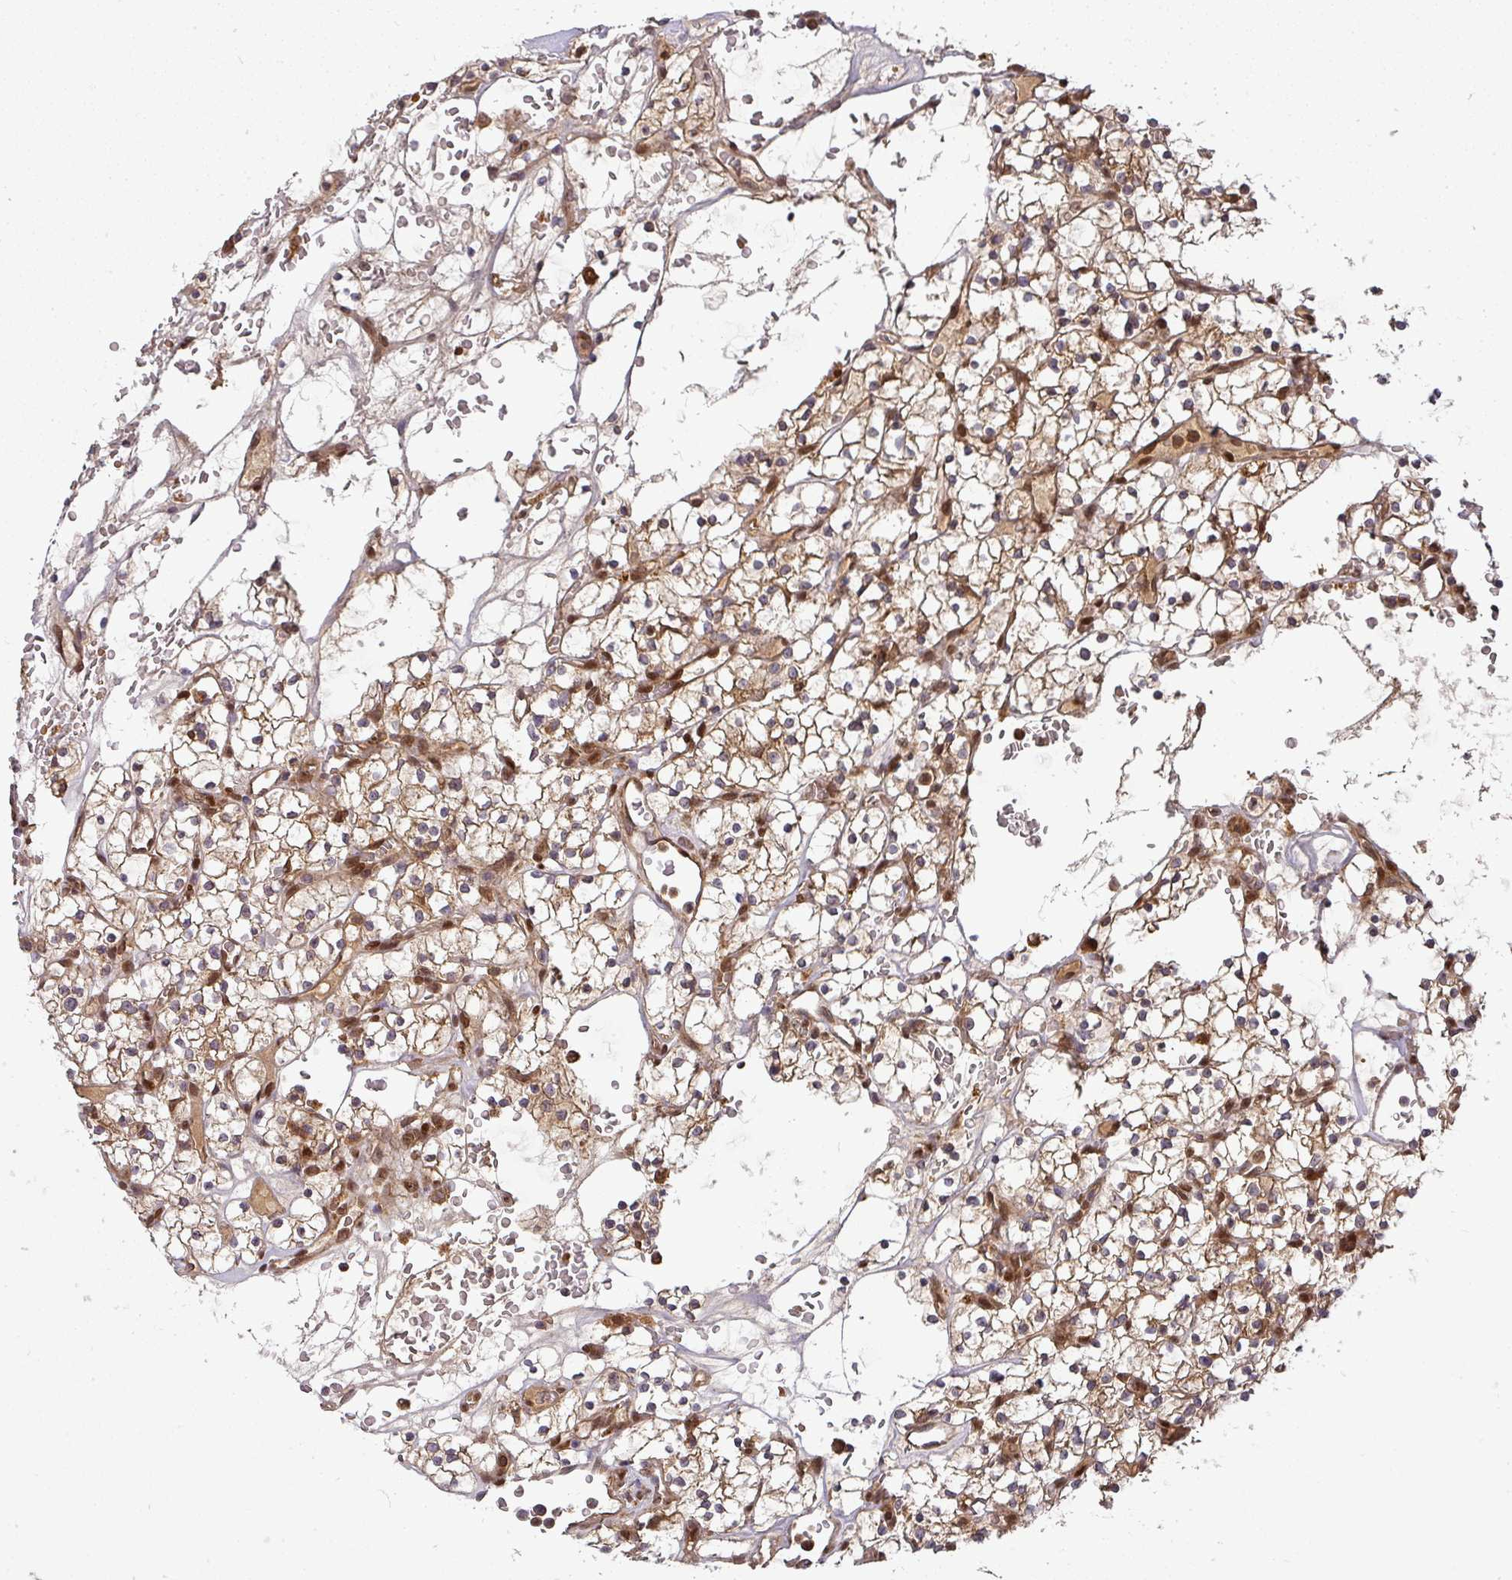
{"staining": {"intensity": "moderate", "quantity": ">75%", "location": "cytoplasmic/membranous"}, "tissue": "renal cancer", "cell_type": "Tumor cells", "image_type": "cancer", "snomed": [{"axis": "morphology", "description": "Adenocarcinoma, NOS"}, {"axis": "topography", "description": "Kidney"}], "caption": "Protein expression analysis of renal cancer displays moderate cytoplasmic/membranous staining in about >75% of tumor cells.", "gene": "MALSU1", "patient": {"sex": "female", "age": 64}}